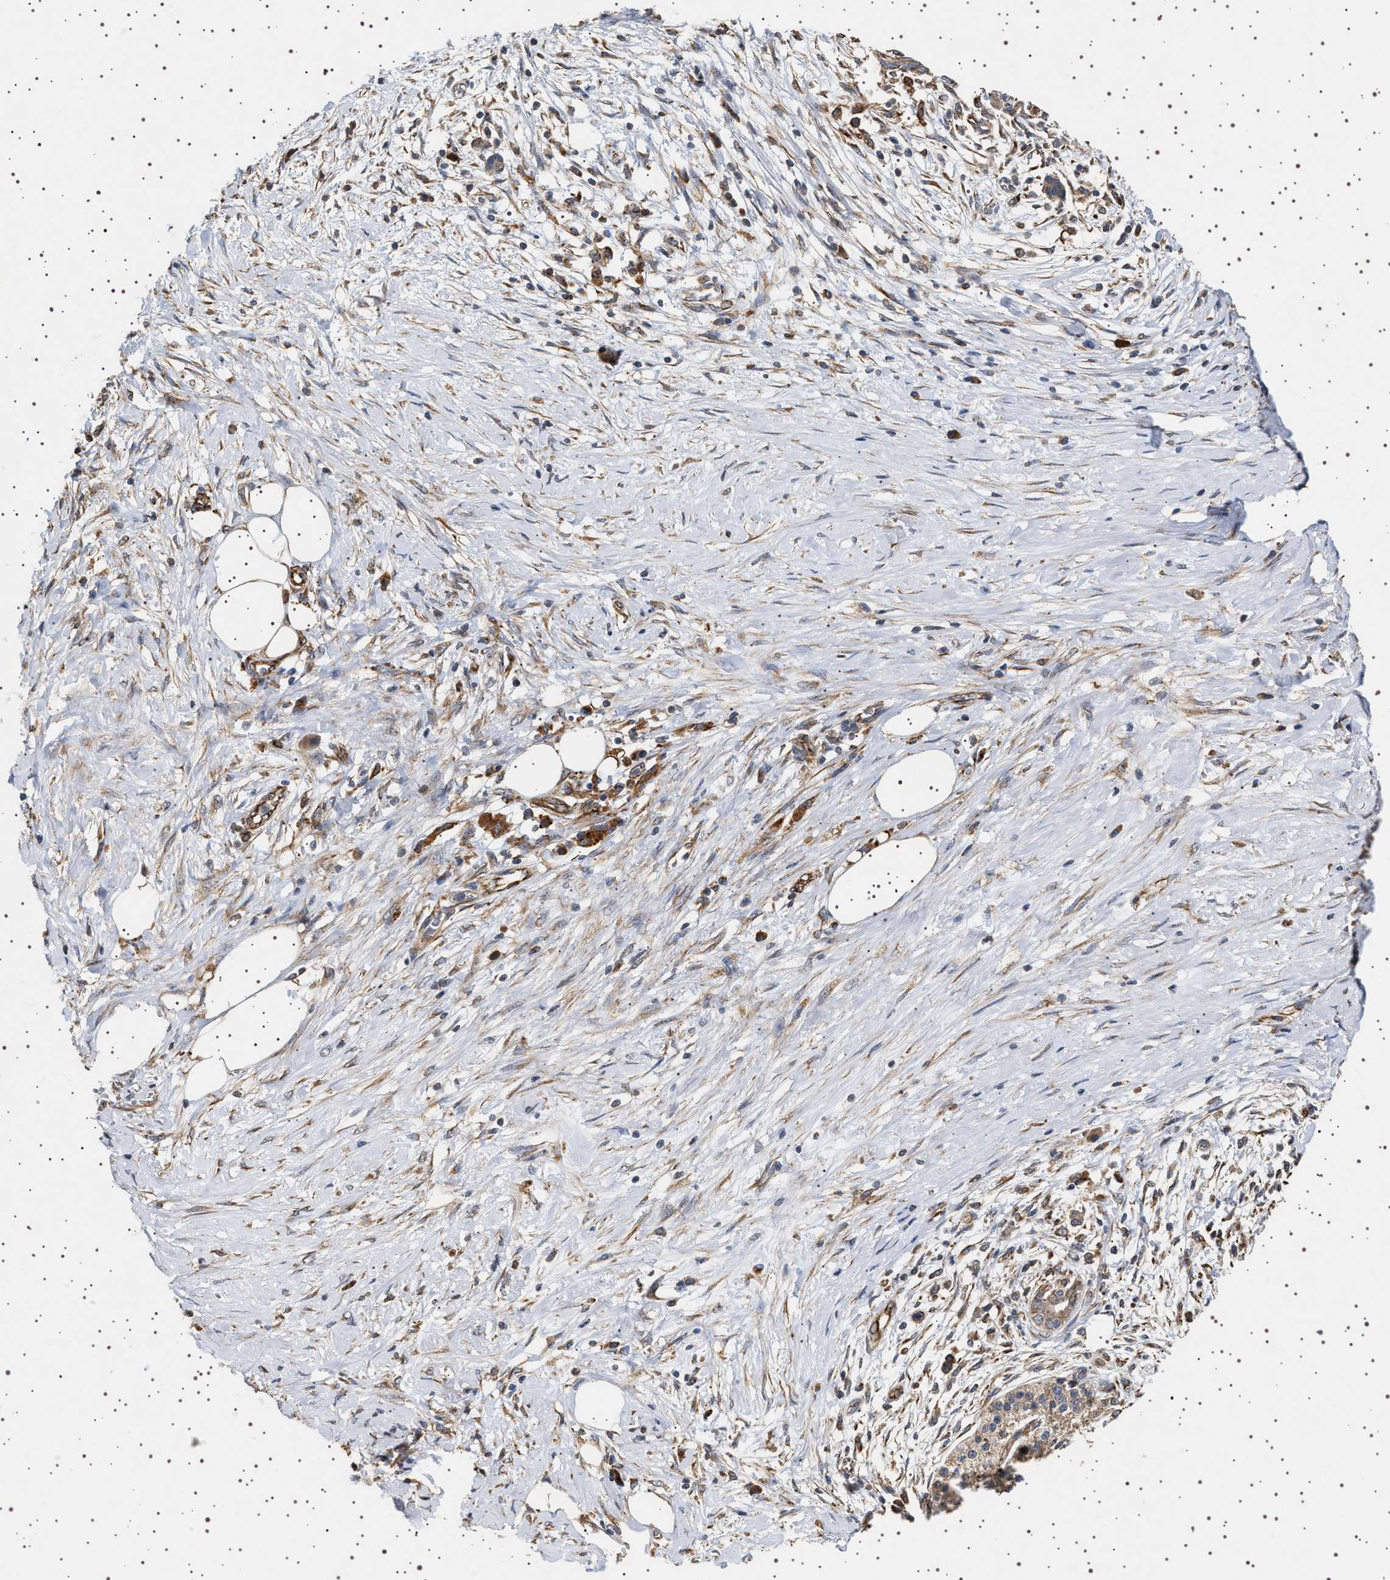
{"staining": {"intensity": "weak", "quantity": ">75%", "location": "cytoplasmic/membranous"}, "tissue": "pancreatic cancer", "cell_type": "Tumor cells", "image_type": "cancer", "snomed": [{"axis": "morphology", "description": "Adenocarcinoma, NOS"}, {"axis": "topography", "description": "Pancreas"}], "caption": "High-power microscopy captured an IHC micrograph of pancreatic cancer (adenocarcinoma), revealing weak cytoplasmic/membranous positivity in about >75% of tumor cells. (DAB IHC, brown staining for protein, blue staining for nuclei).", "gene": "TRUB2", "patient": {"sex": "male", "age": 58}}